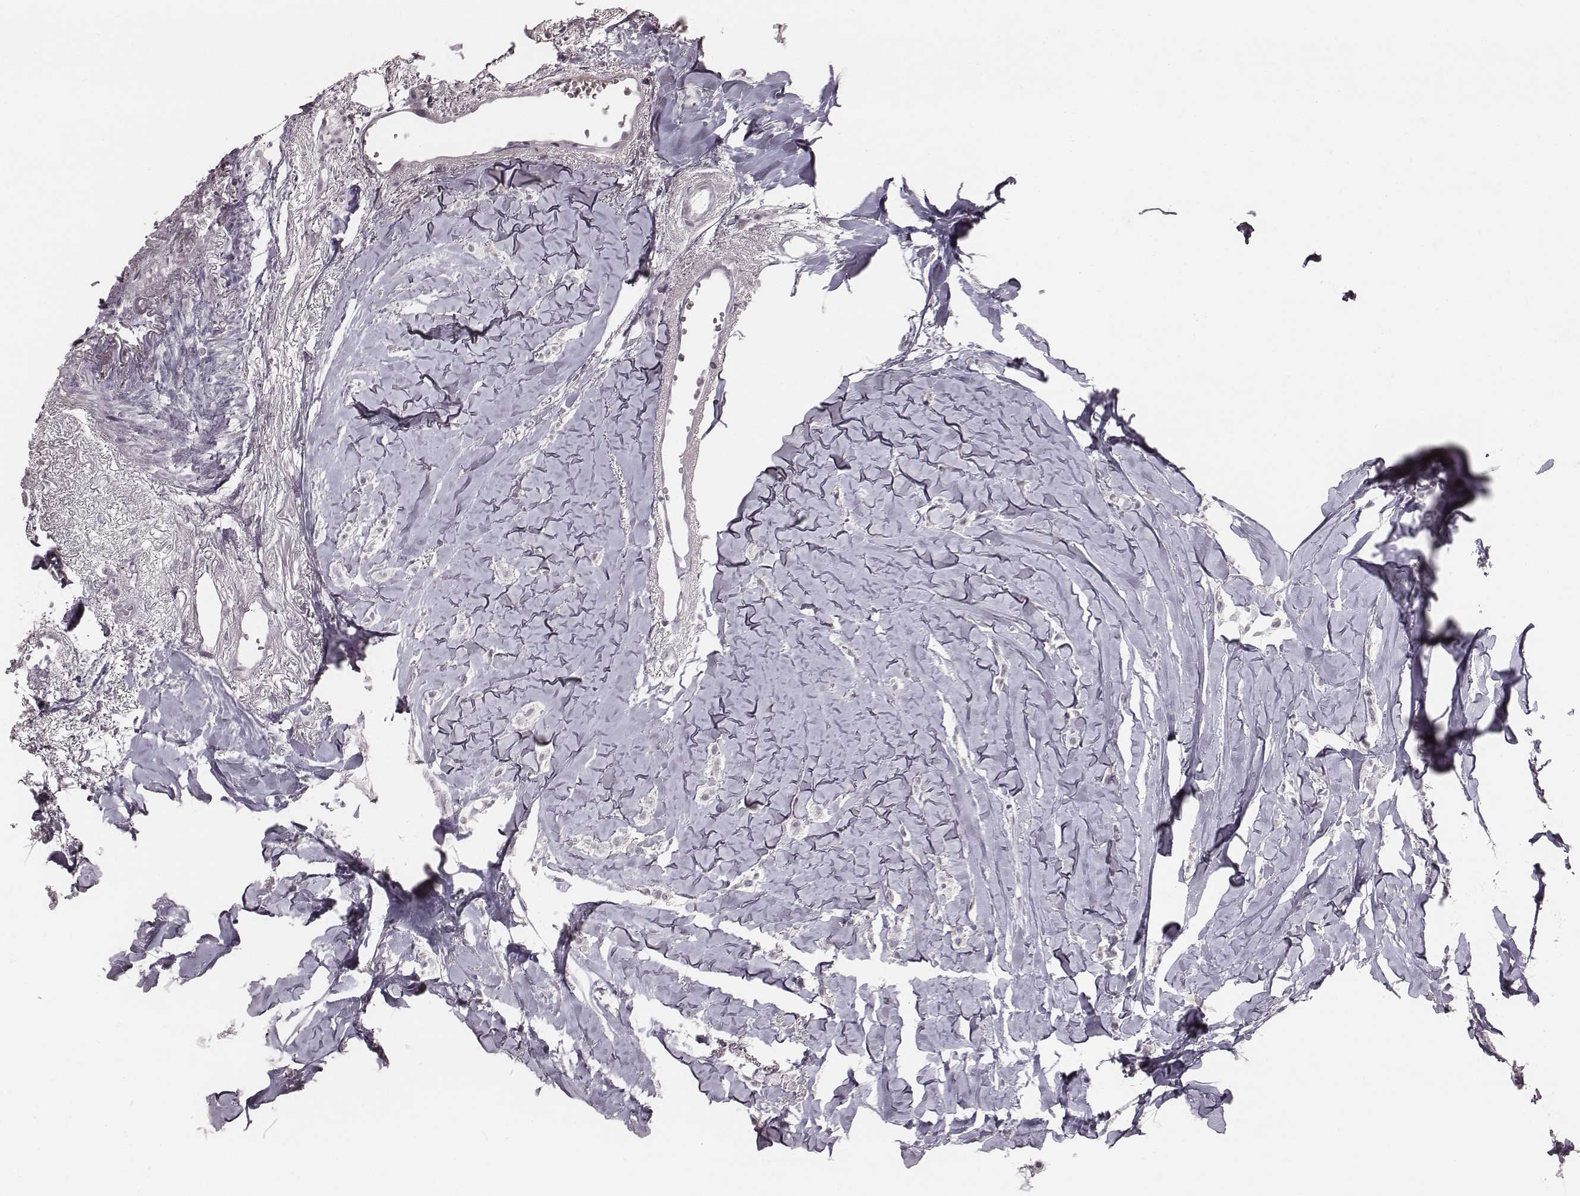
{"staining": {"intensity": "negative", "quantity": "none", "location": "none"}, "tissue": "breast cancer", "cell_type": "Tumor cells", "image_type": "cancer", "snomed": [{"axis": "morphology", "description": "Duct carcinoma"}, {"axis": "topography", "description": "Breast"}], "caption": "DAB immunohistochemical staining of human breast cancer (intraductal carcinoma) exhibits no significant expression in tumor cells.", "gene": "NDC1", "patient": {"sex": "female", "age": 85}}